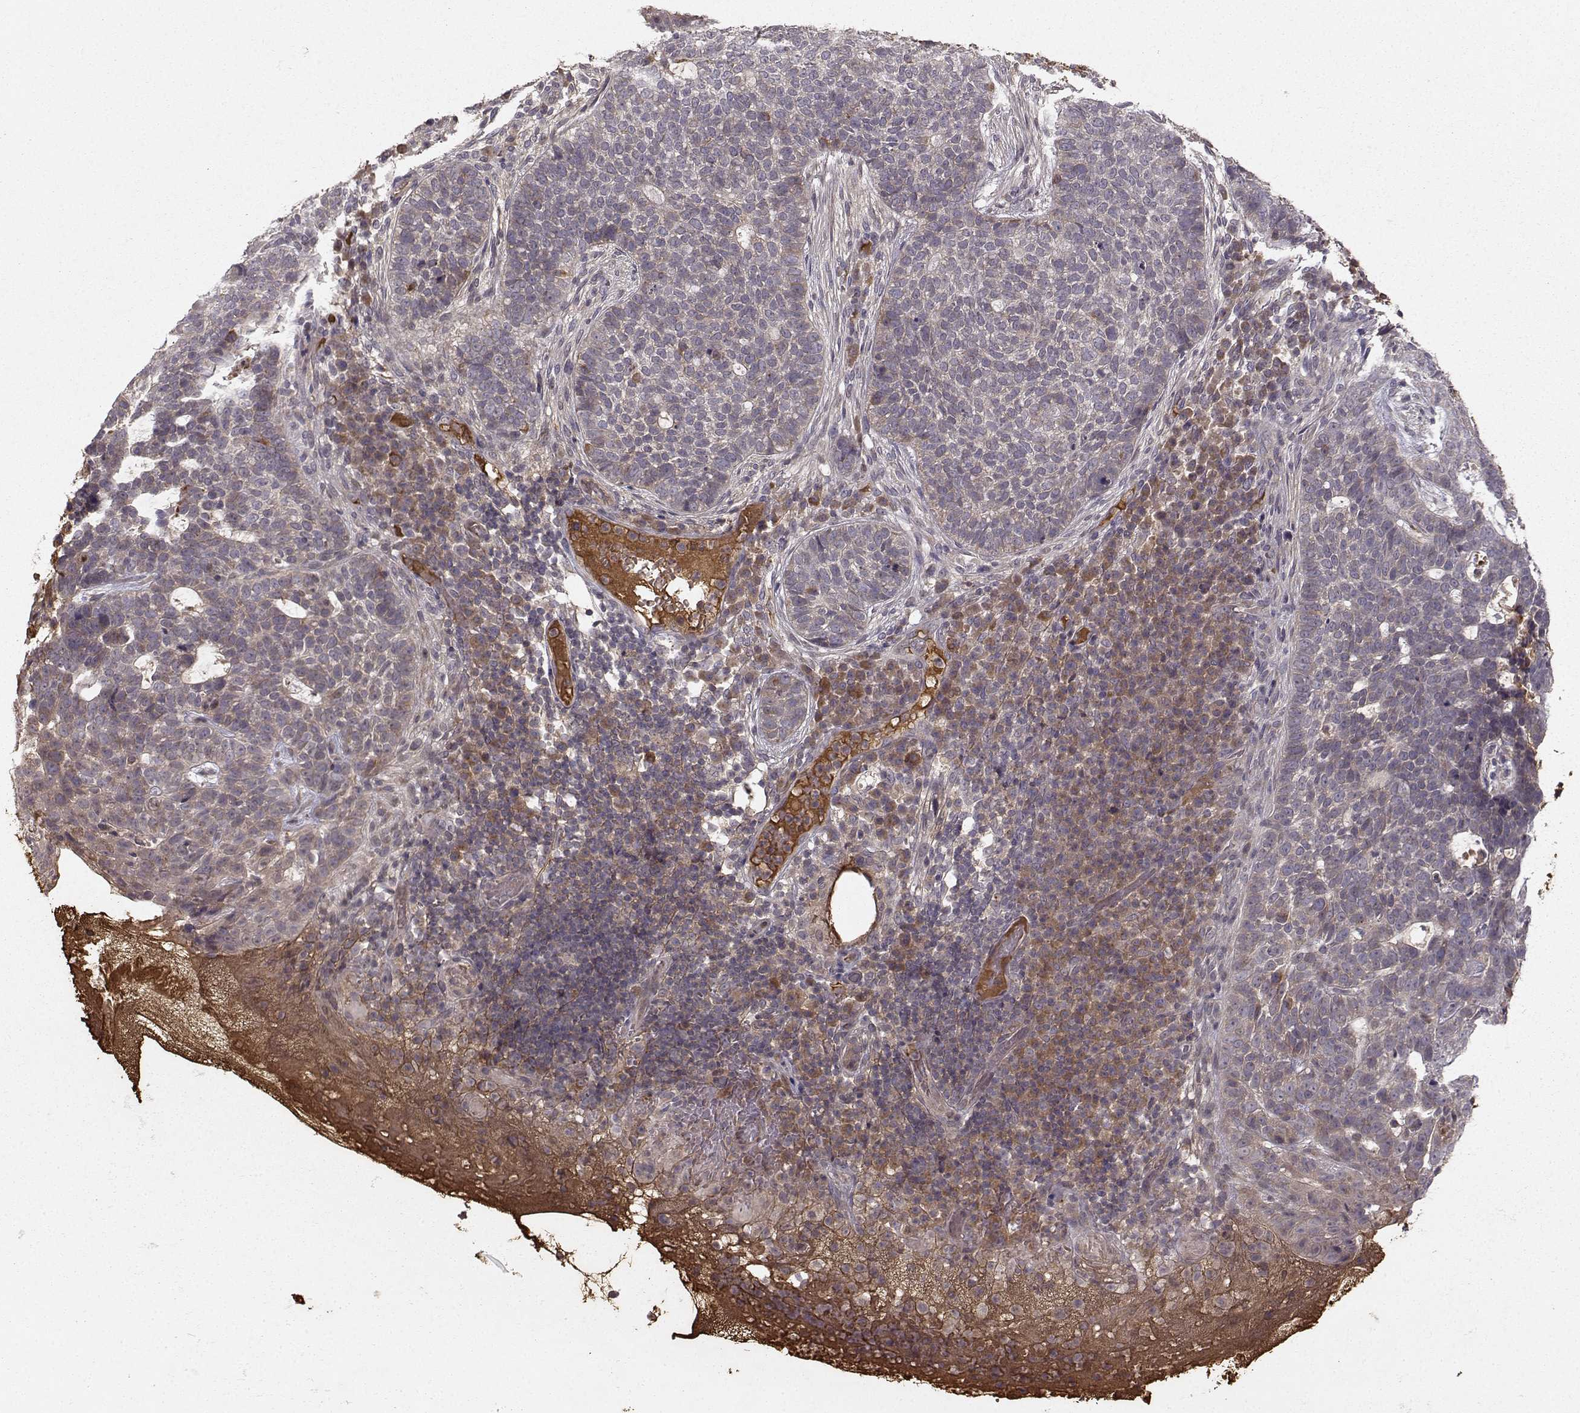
{"staining": {"intensity": "weak", "quantity": "<25%", "location": "cytoplasmic/membranous"}, "tissue": "skin cancer", "cell_type": "Tumor cells", "image_type": "cancer", "snomed": [{"axis": "morphology", "description": "Basal cell carcinoma"}, {"axis": "topography", "description": "Skin"}], "caption": "Immunohistochemistry (IHC) of human skin cancer reveals no staining in tumor cells.", "gene": "WNT6", "patient": {"sex": "female", "age": 69}}